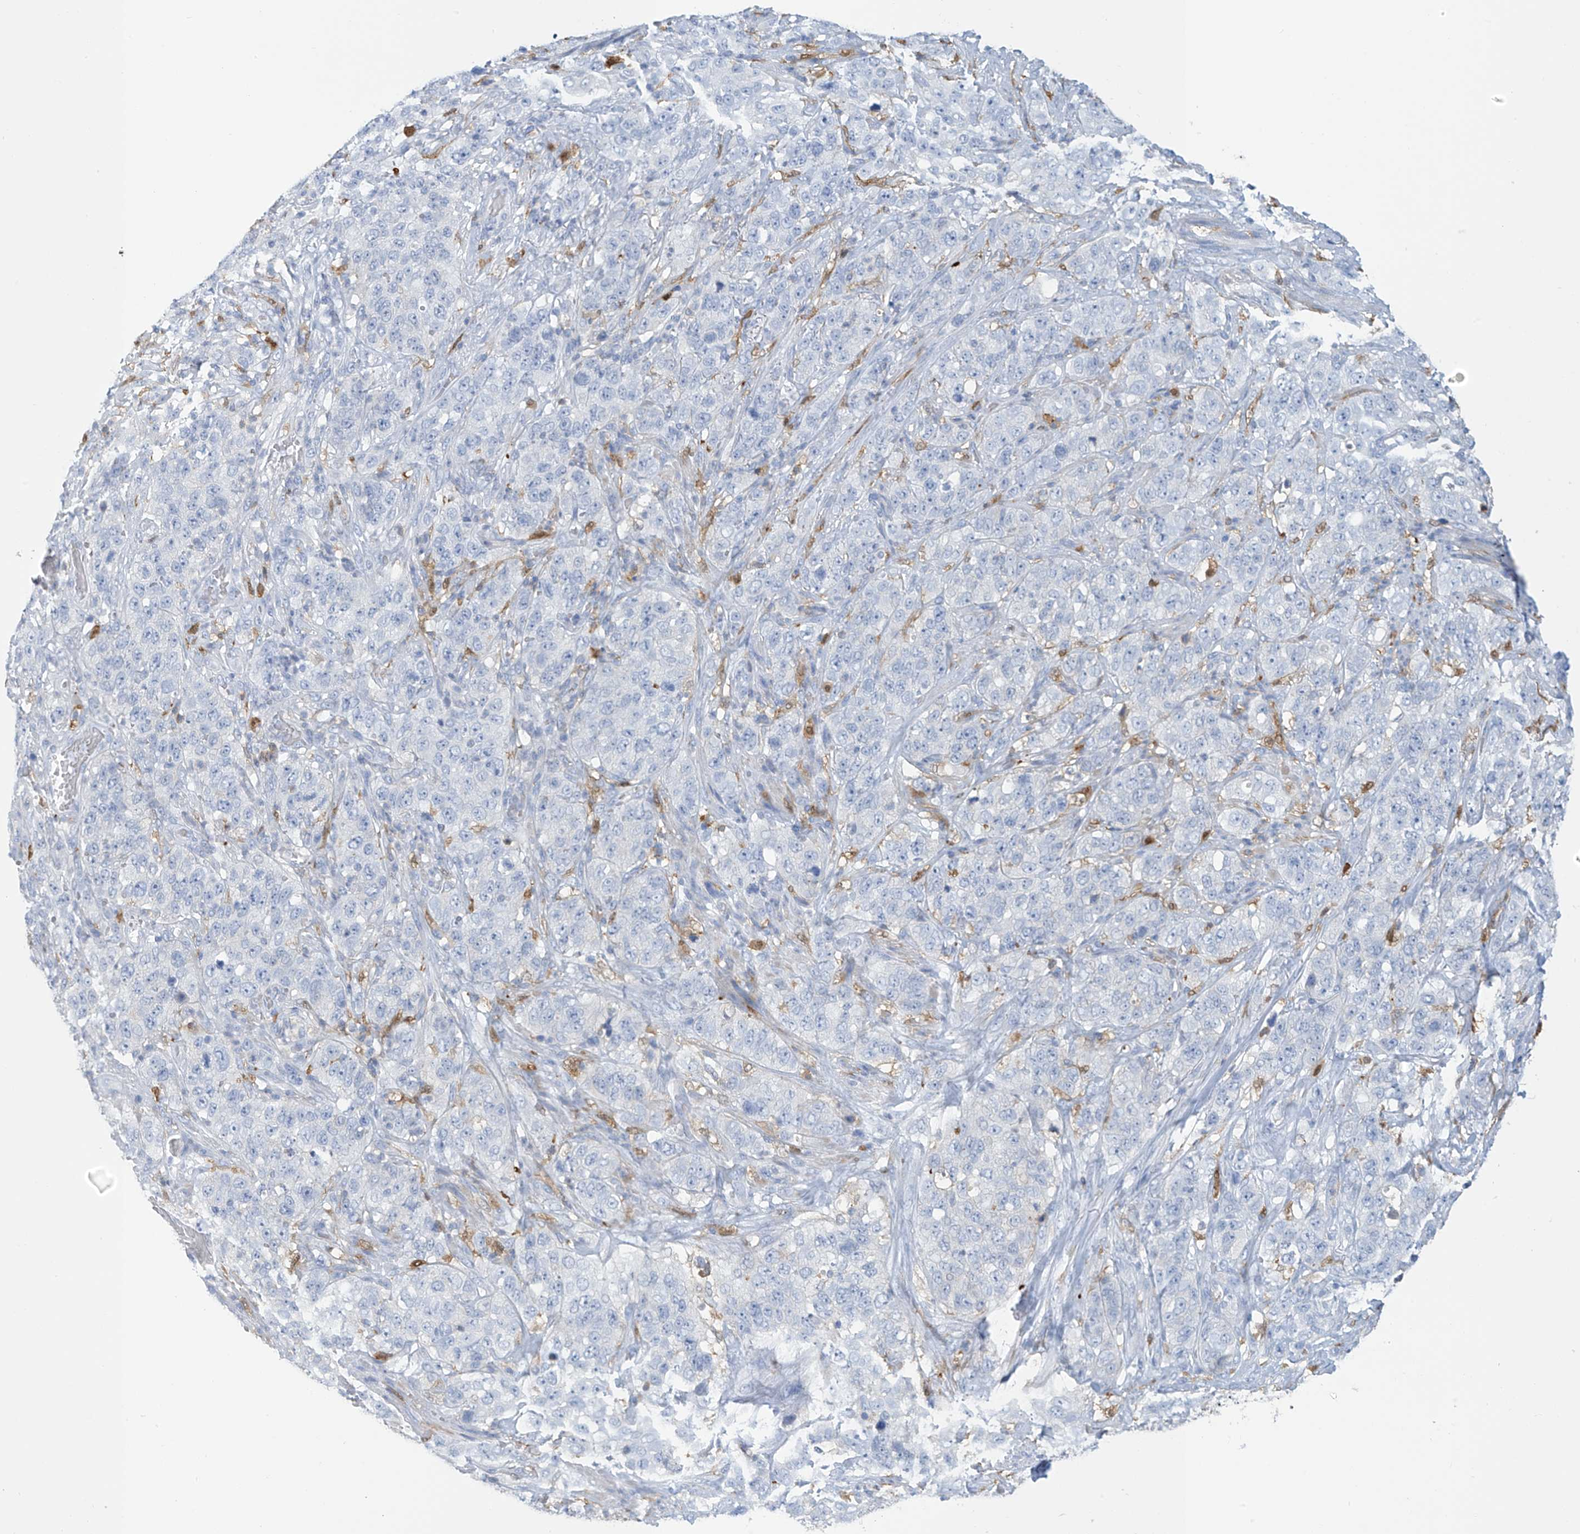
{"staining": {"intensity": "negative", "quantity": "none", "location": "none"}, "tissue": "stomach cancer", "cell_type": "Tumor cells", "image_type": "cancer", "snomed": [{"axis": "morphology", "description": "Adenocarcinoma, NOS"}, {"axis": "topography", "description": "Stomach"}], "caption": "An image of human adenocarcinoma (stomach) is negative for staining in tumor cells.", "gene": "TRMT2B", "patient": {"sex": "male", "age": 48}}